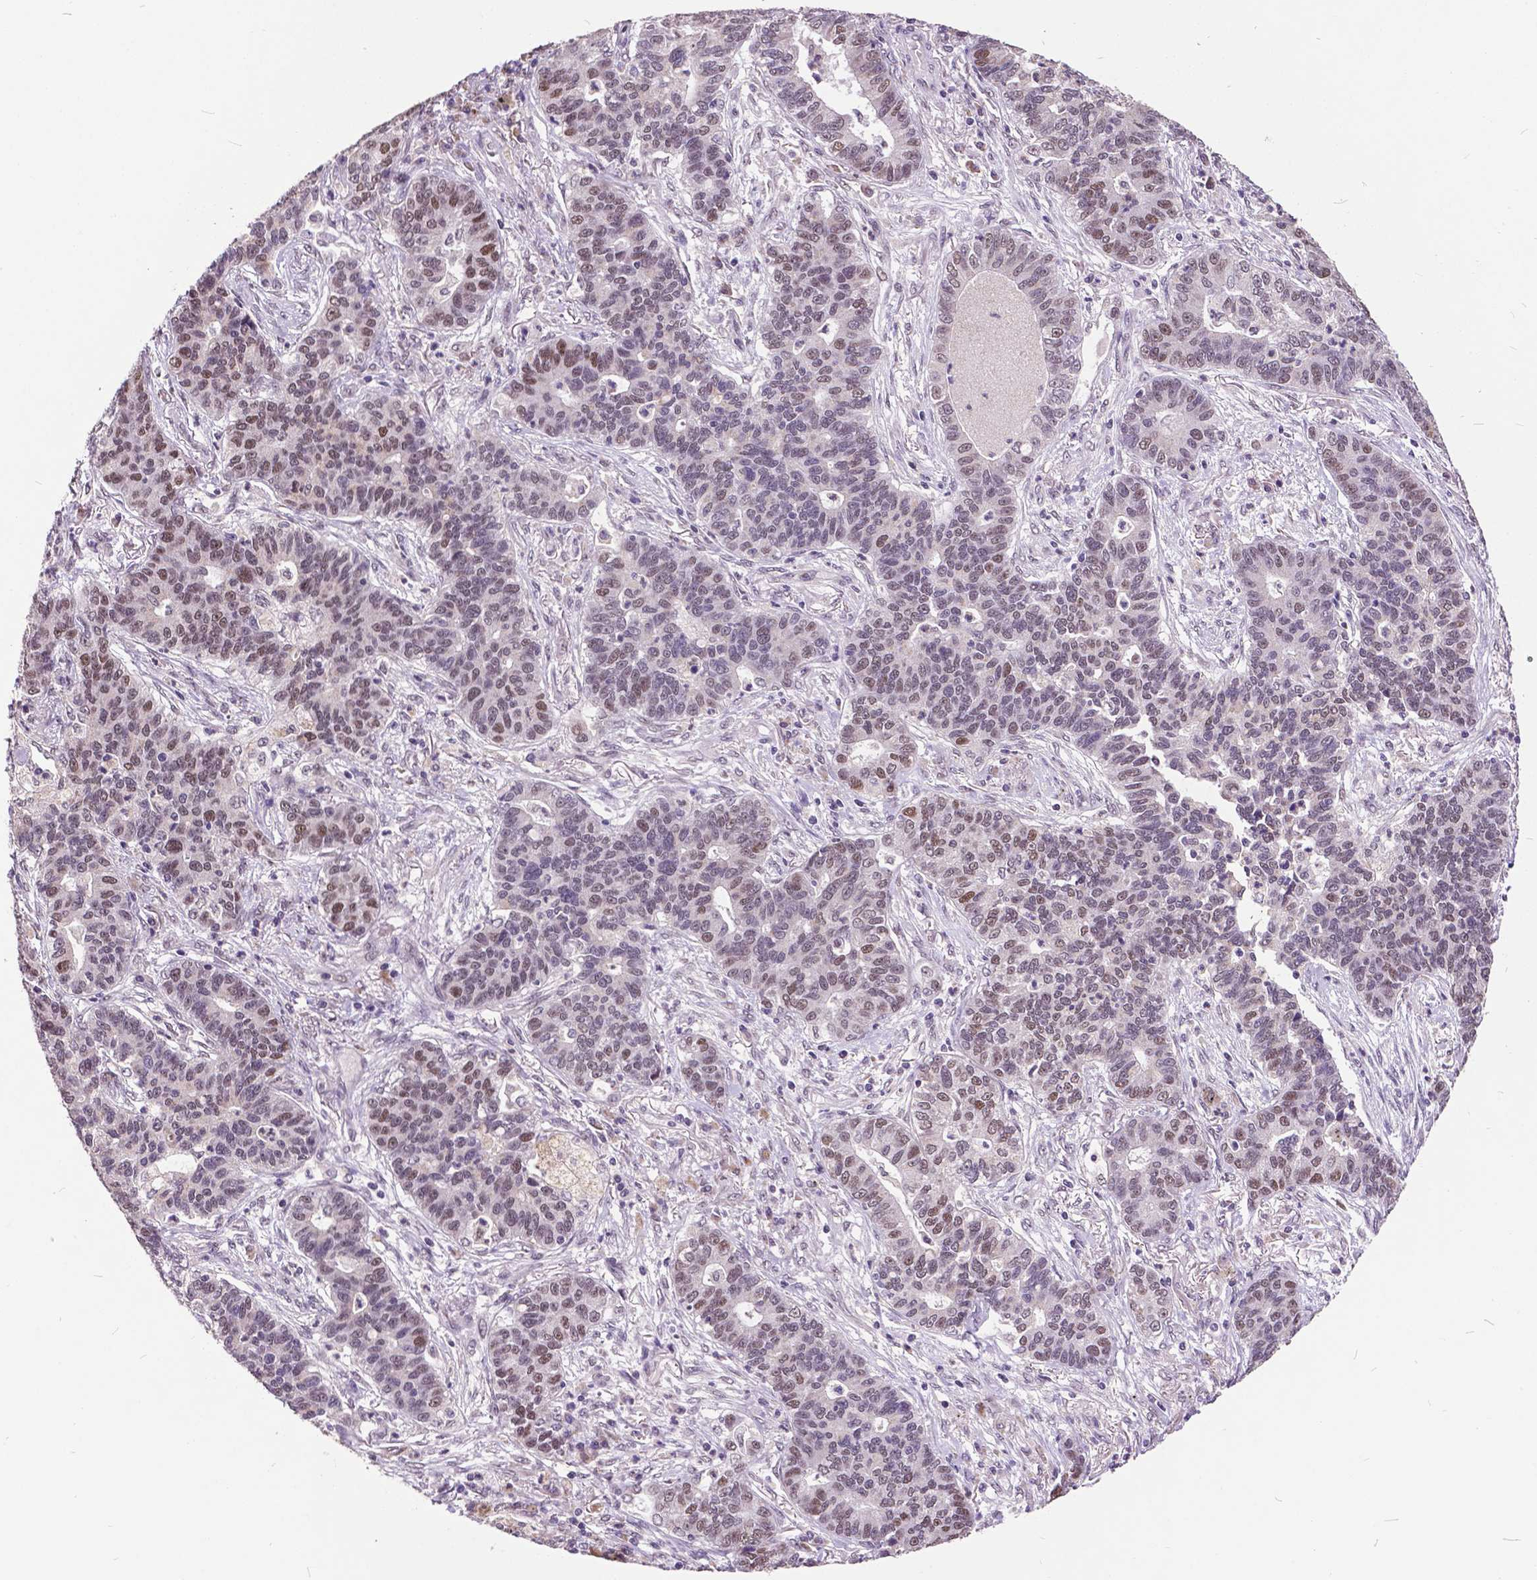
{"staining": {"intensity": "moderate", "quantity": "<25%", "location": "nuclear"}, "tissue": "lung cancer", "cell_type": "Tumor cells", "image_type": "cancer", "snomed": [{"axis": "morphology", "description": "Adenocarcinoma, NOS"}, {"axis": "topography", "description": "Lung"}], "caption": "Lung cancer was stained to show a protein in brown. There is low levels of moderate nuclear staining in about <25% of tumor cells.", "gene": "MSH2", "patient": {"sex": "female", "age": 57}}